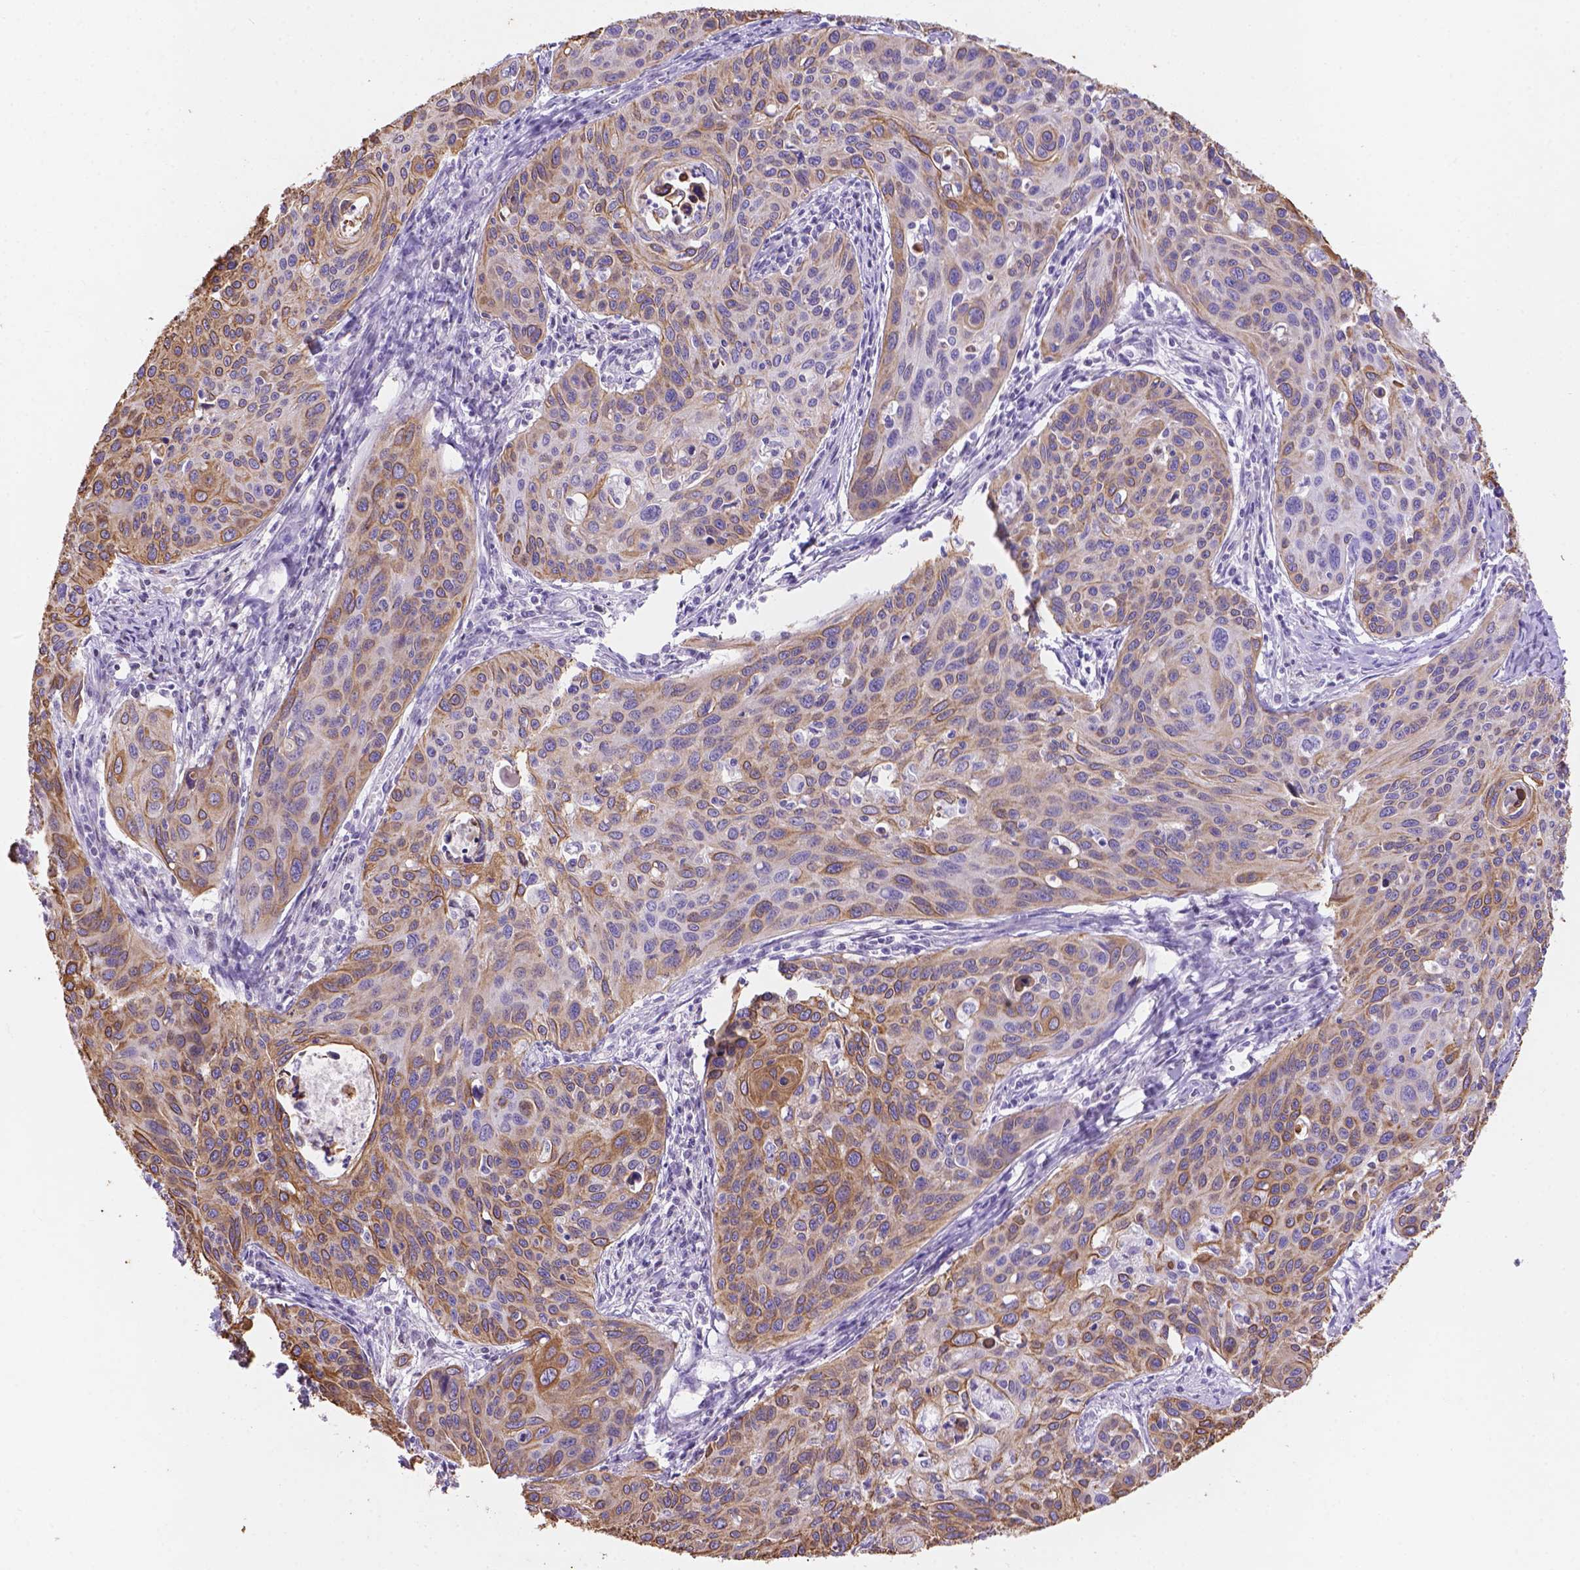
{"staining": {"intensity": "moderate", "quantity": "<25%", "location": "cytoplasmic/membranous"}, "tissue": "cervical cancer", "cell_type": "Tumor cells", "image_type": "cancer", "snomed": [{"axis": "morphology", "description": "Squamous cell carcinoma, NOS"}, {"axis": "topography", "description": "Cervix"}], "caption": "Cervical cancer tissue reveals moderate cytoplasmic/membranous staining in about <25% of tumor cells", "gene": "DMWD", "patient": {"sex": "female", "age": 31}}